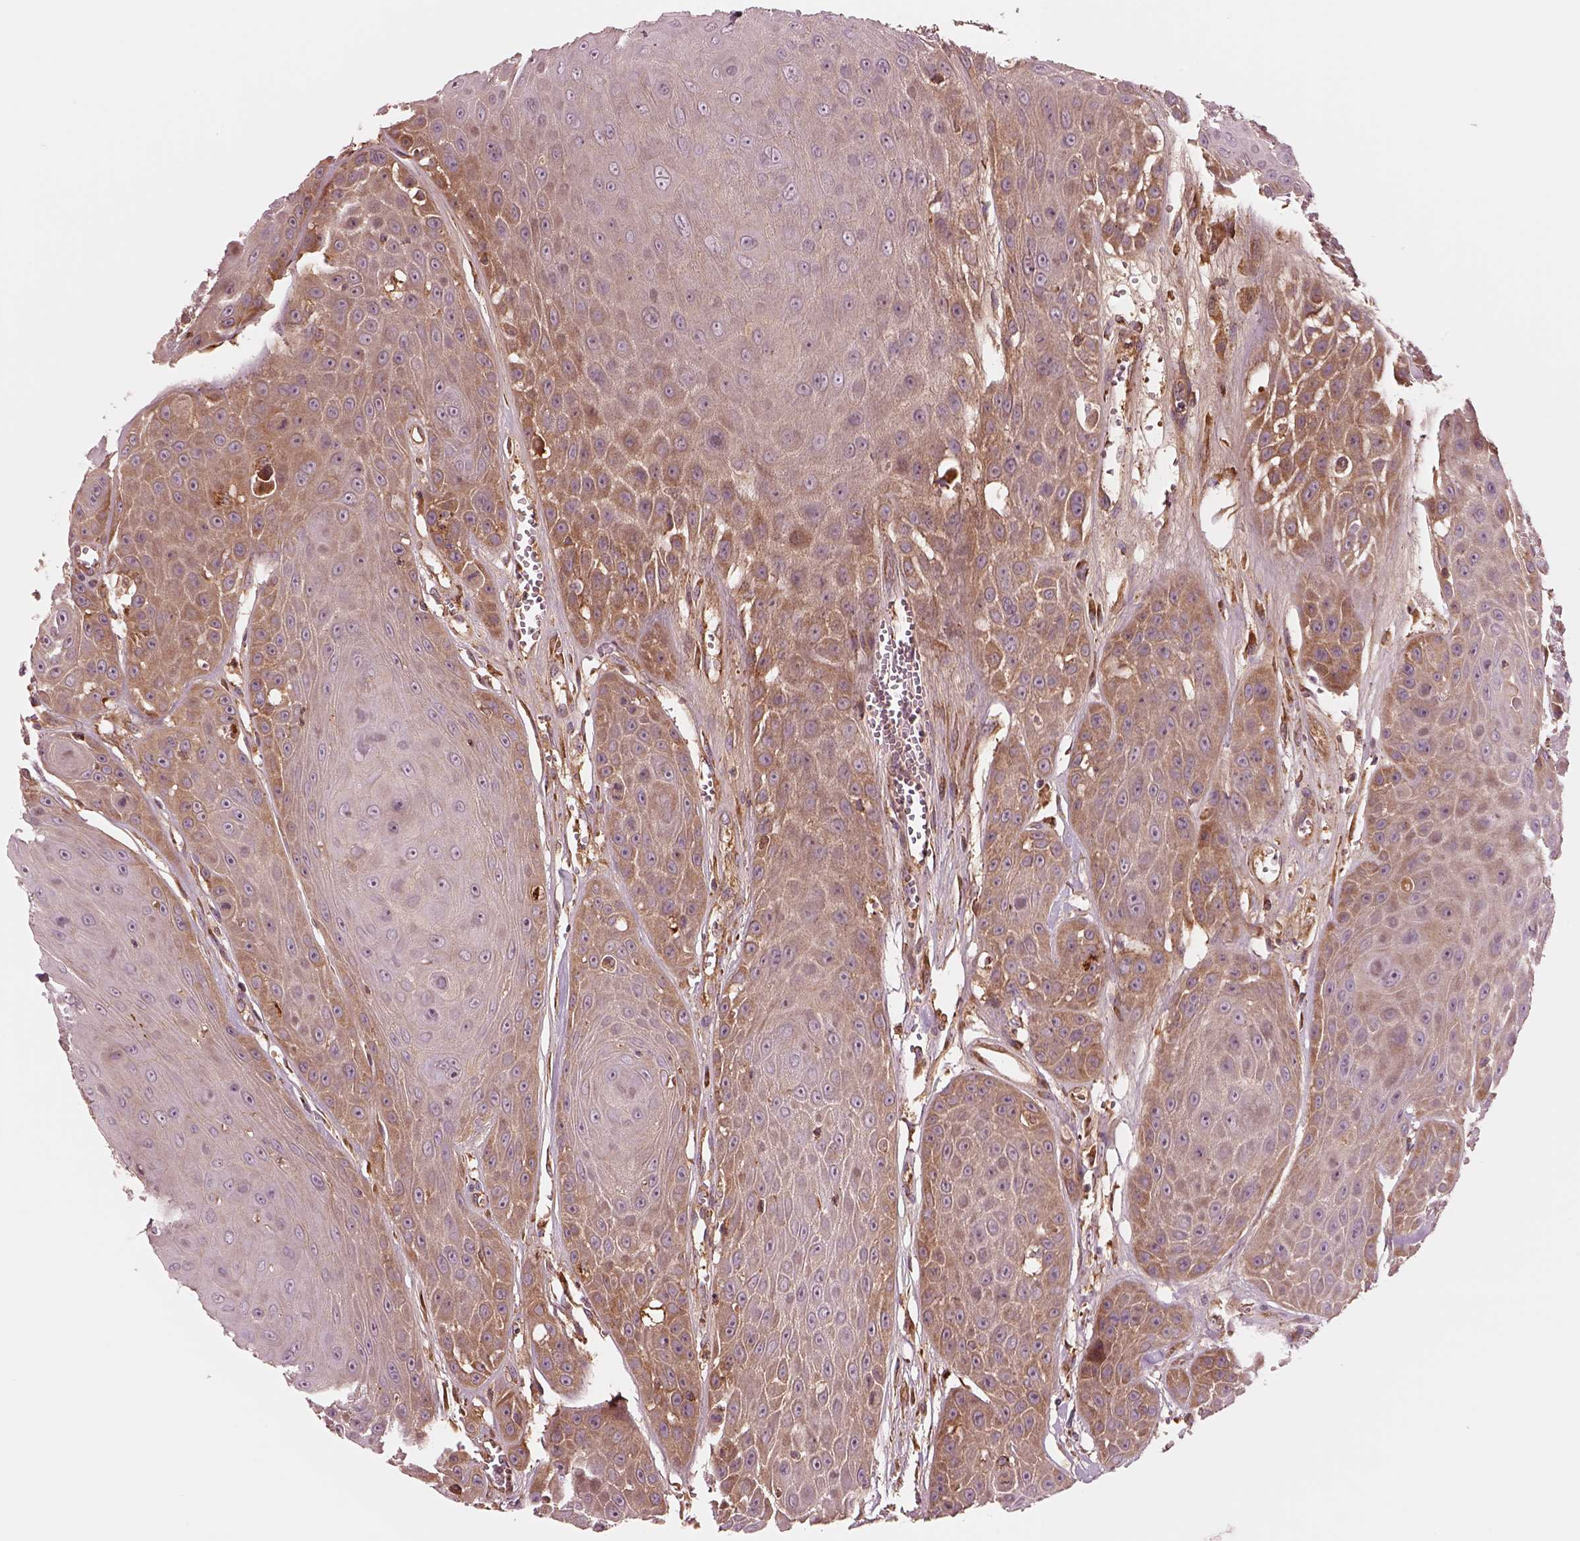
{"staining": {"intensity": "moderate", "quantity": "<25%", "location": "cytoplasmic/membranous"}, "tissue": "head and neck cancer", "cell_type": "Tumor cells", "image_type": "cancer", "snomed": [{"axis": "morphology", "description": "Squamous cell carcinoma, NOS"}, {"axis": "topography", "description": "Oral tissue"}, {"axis": "topography", "description": "Head-Neck"}], "caption": "Brown immunohistochemical staining in human head and neck squamous cell carcinoma reveals moderate cytoplasmic/membranous positivity in approximately <25% of tumor cells.", "gene": "ASCC2", "patient": {"sex": "male", "age": 81}}